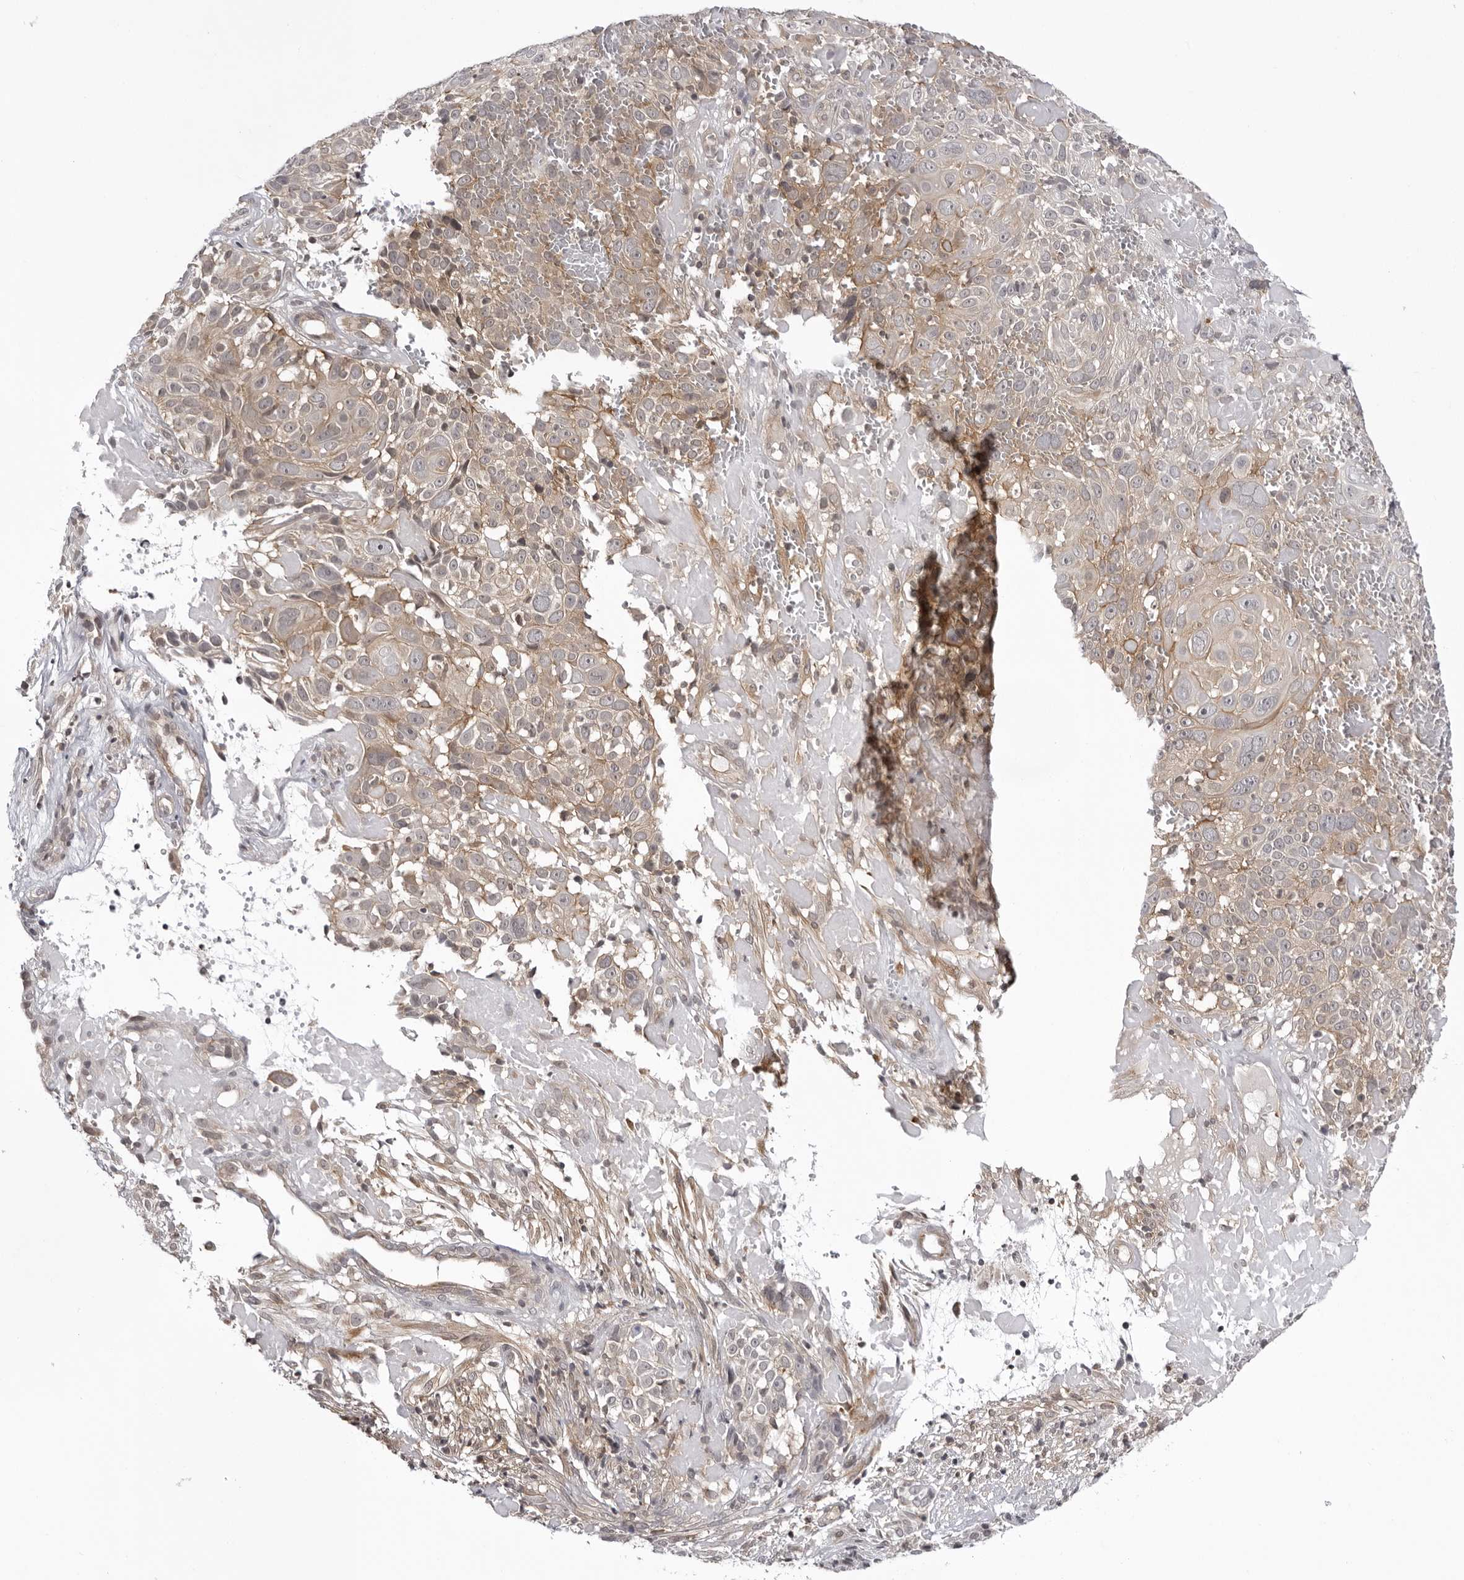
{"staining": {"intensity": "weak", "quantity": "25%-75%", "location": "cytoplasmic/membranous"}, "tissue": "cervical cancer", "cell_type": "Tumor cells", "image_type": "cancer", "snomed": [{"axis": "morphology", "description": "Squamous cell carcinoma, NOS"}, {"axis": "topography", "description": "Cervix"}], "caption": "Squamous cell carcinoma (cervical) stained for a protein (brown) displays weak cytoplasmic/membranous positive positivity in approximately 25%-75% of tumor cells.", "gene": "USP43", "patient": {"sex": "female", "age": 74}}